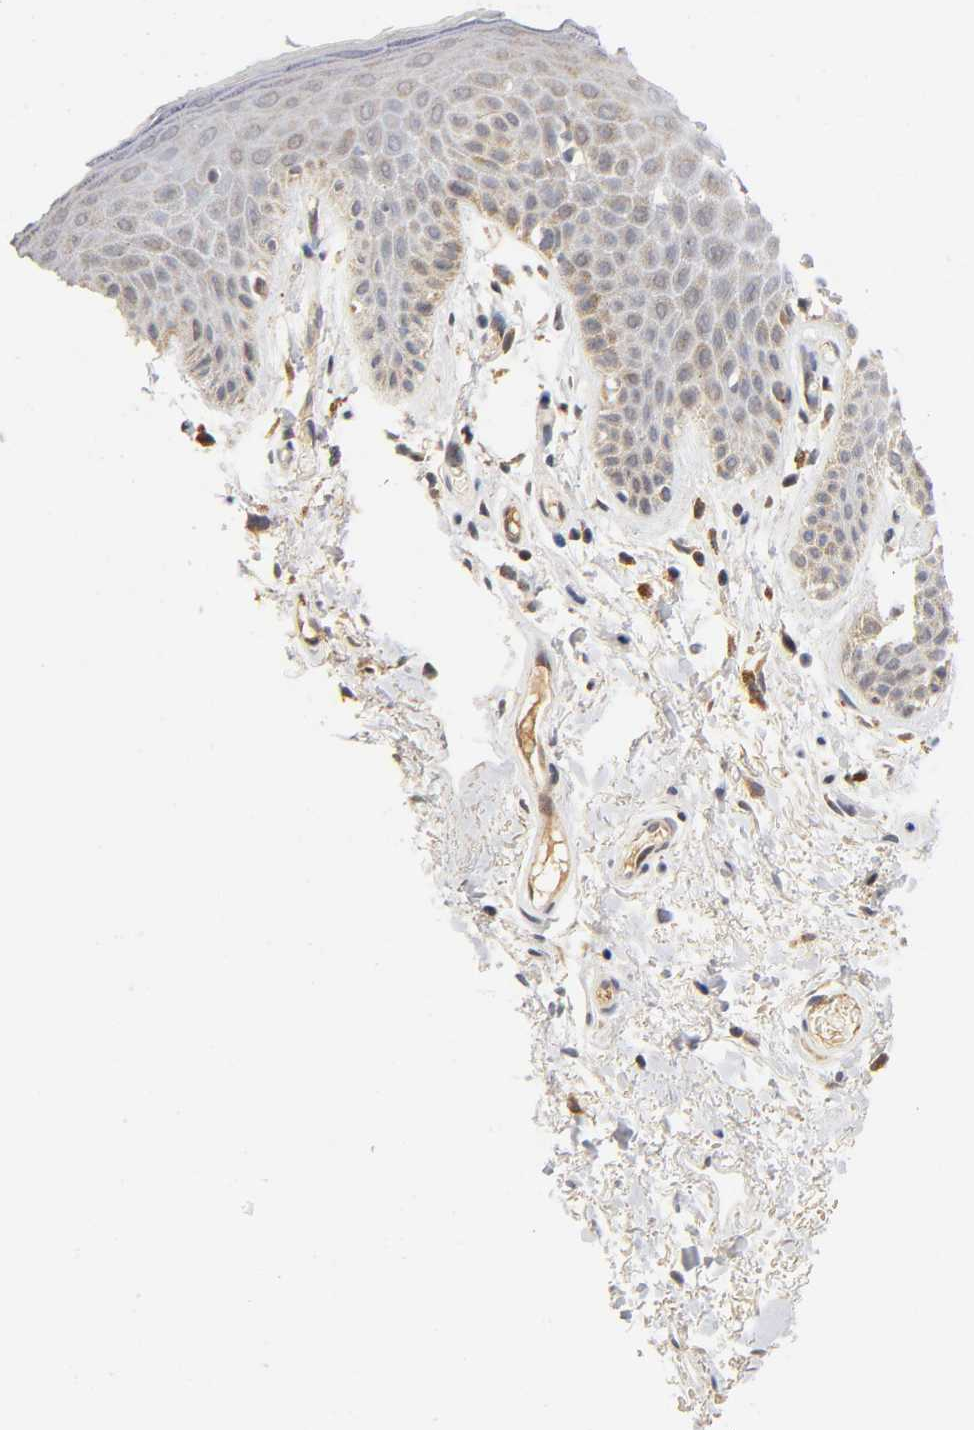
{"staining": {"intensity": "weak", "quantity": "<25%", "location": "cytoplasmic/membranous"}, "tissue": "skin", "cell_type": "Epidermal cells", "image_type": "normal", "snomed": [{"axis": "morphology", "description": "Normal tissue, NOS"}, {"axis": "topography", "description": "Anal"}], "caption": "Immunohistochemistry of benign skin demonstrates no positivity in epidermal cells. (DAB IHC with hematoxylin counter stain).", "gene": "NRP1", "patient": {"sex": "male", "age": 74}}